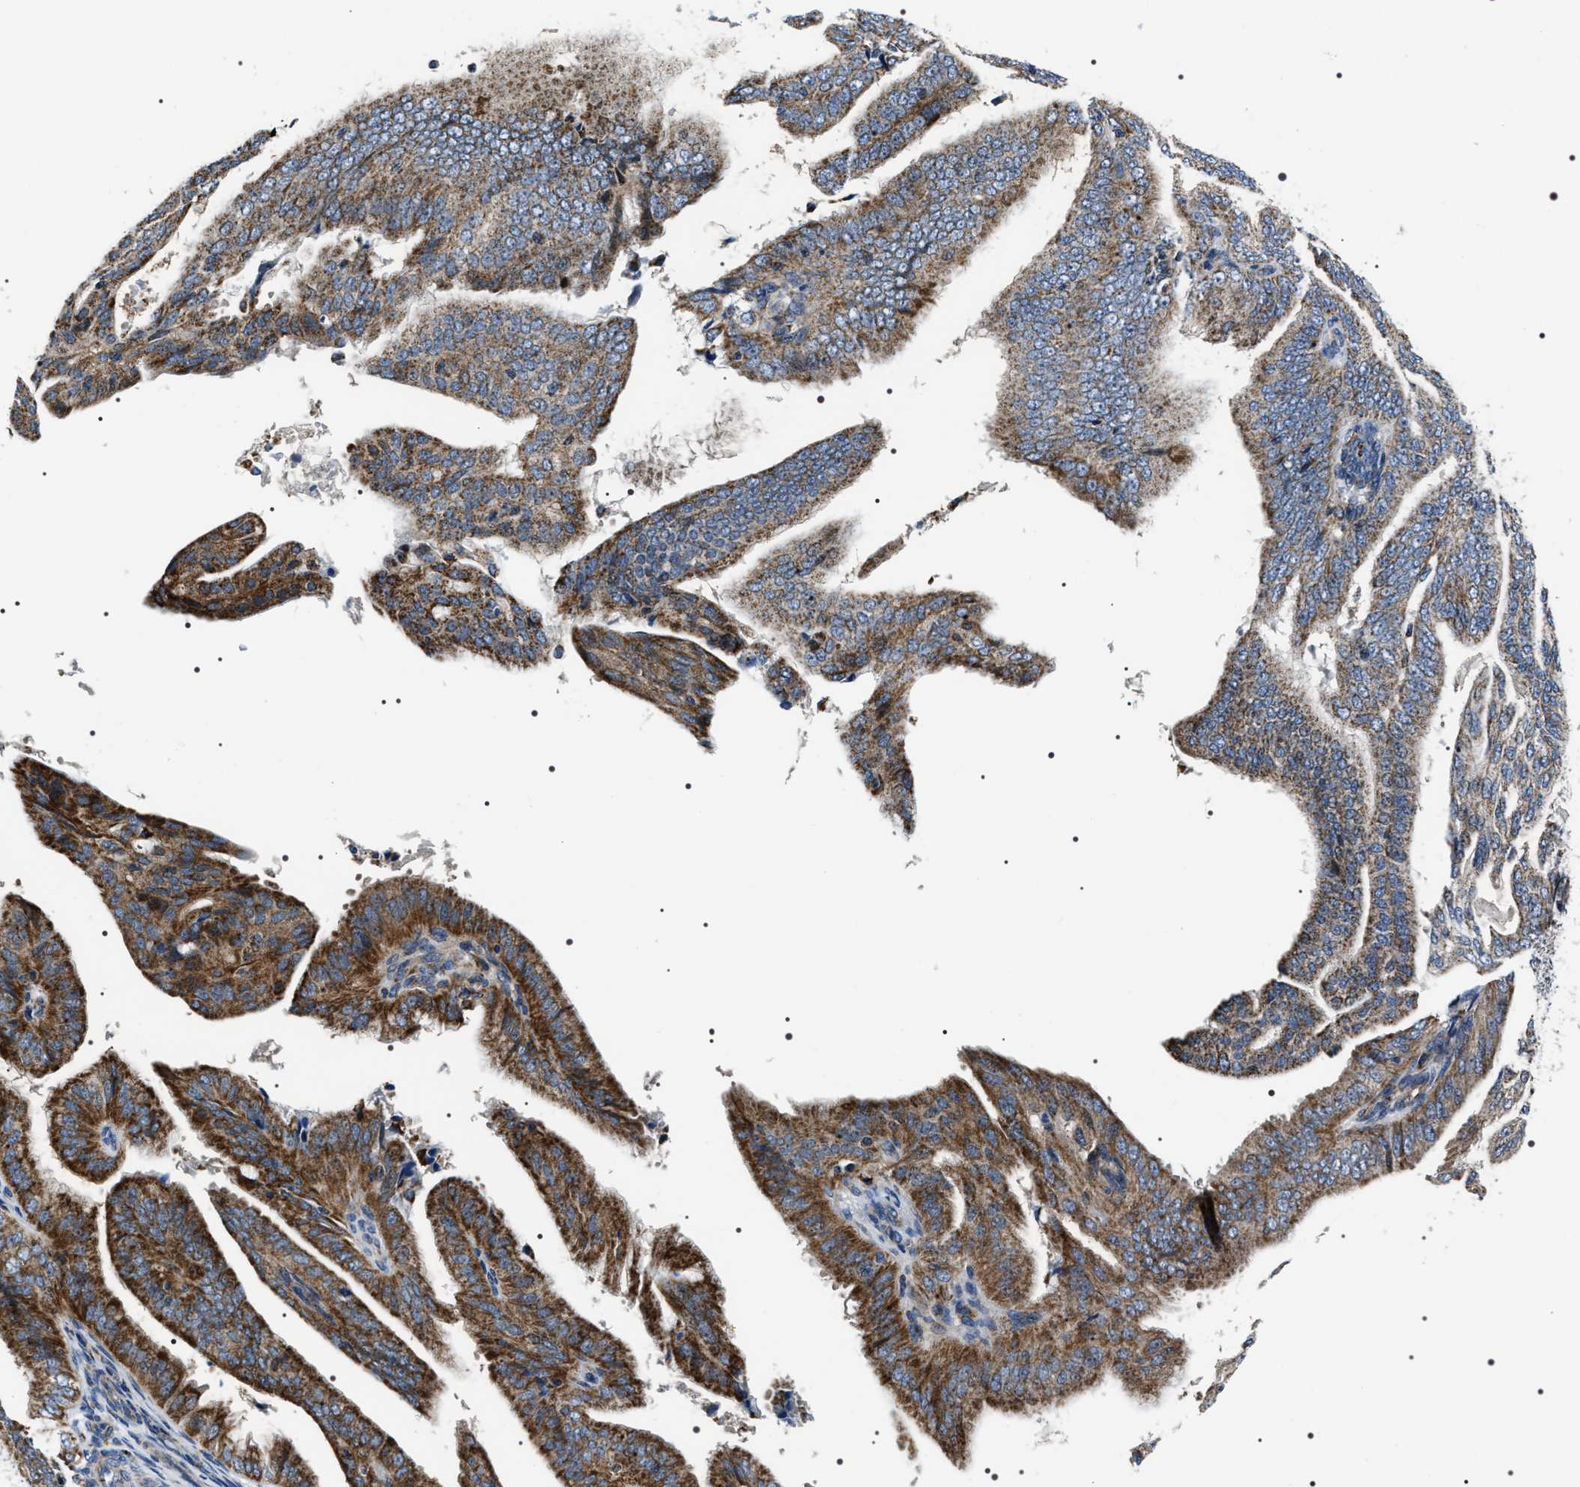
{"staining": {"intensity": "moderate", "quantity": ">75%", "location": "cytoplasmic/membranous"}, "tissue": "endometrial cancer", "cell_type": "Tumor cells", "image_type": "cancer", "snomed": [{"axis": "morphology", "description": "Adenocarcinoma, NOS"}, {"axis": "topography", "description": "Endometrium"}], "caption": "Endometrial cancer (adenocarcinoma) stained with IHC demonstrates moderate cytoplasmic/membranous positivity in approximately >75% of tumor cells.", "gene": "NTMT1", "patient": {"sex": "female", "age": 58}}